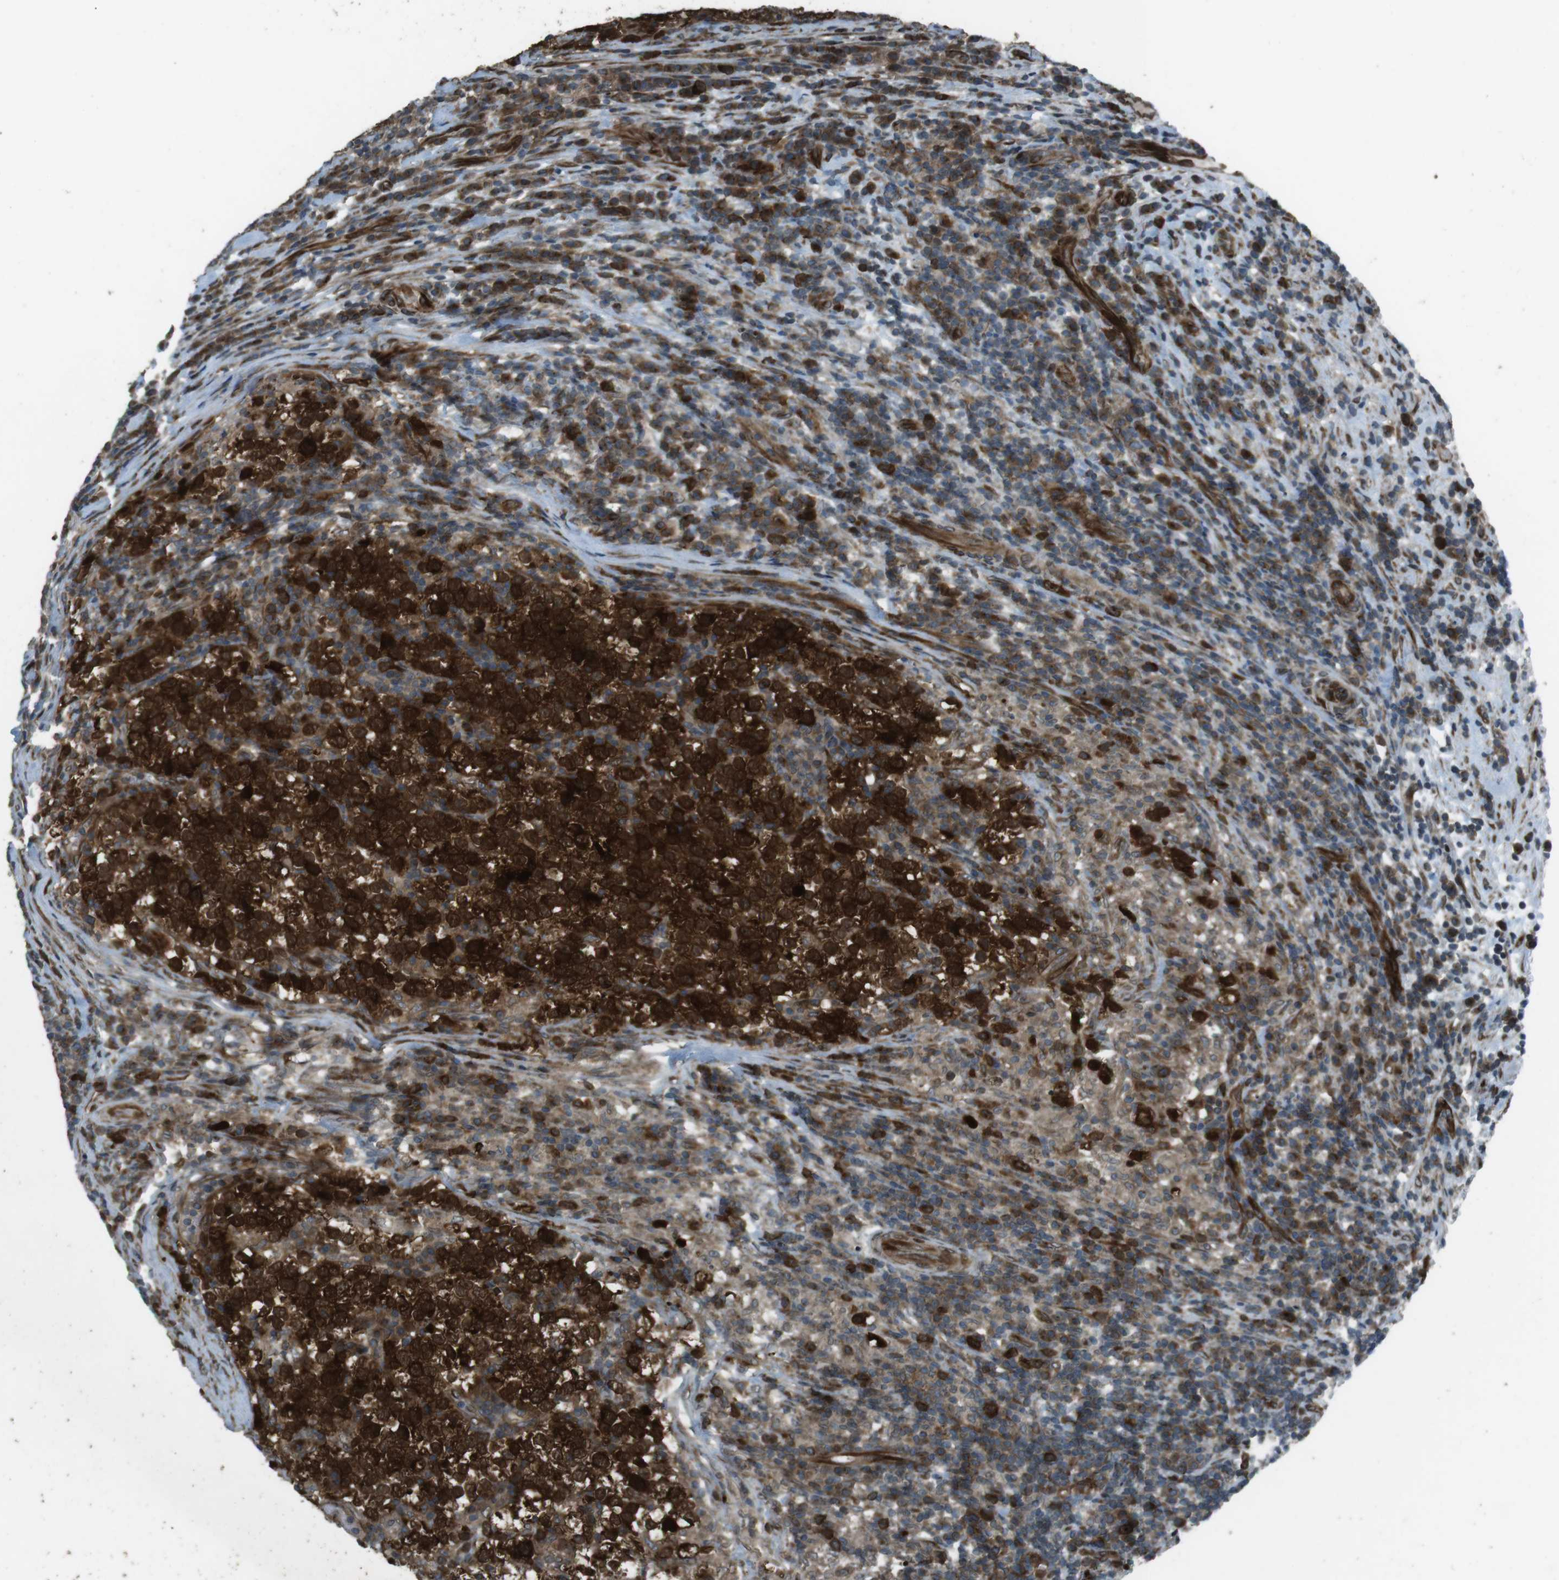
{"staining": {"intensity": "strong", "quantity": ">75%", "location": "cytoplasmic/membranous,nuclear"}, "tissue": "testis cancer", "cell_type": "Tumor cells", "image_type": "cancer", "snomed": [{"axis": "morphology", "description": "Normal tissue, NOS"}, {"axis": "morphology", "description": "Seminoma, NOS"}, {"axis": "topography", "description": "Testis"}], "caption": "An image showing strong cytoplasmic/membranous and nuclear staining in about >75% of tumor cells in testis seminoma, as visualized by brown immunohistochemical staining.", "gene": "ZNF330", "patient": {"sex": "male", "age": 43}}